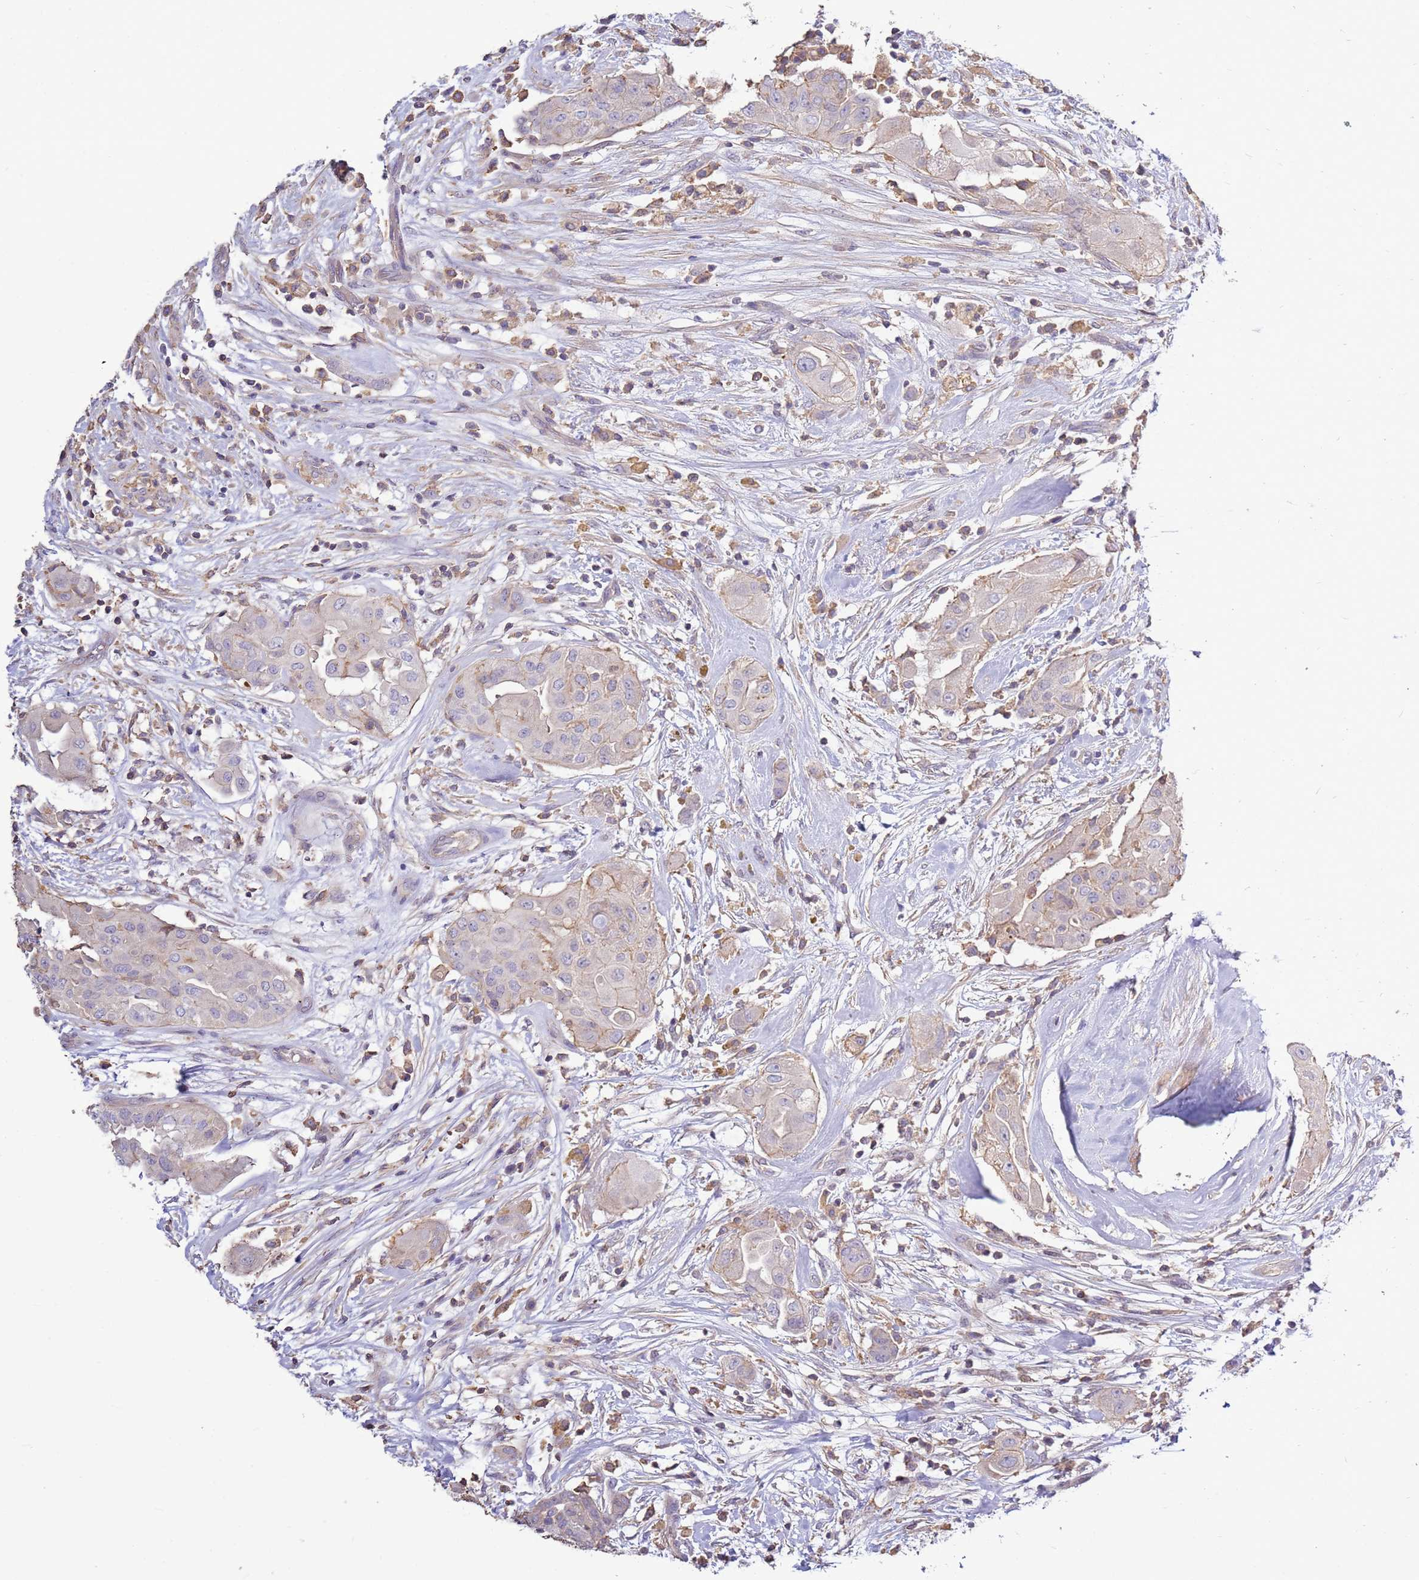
{"staining": {"intensity": "negative", "quantity": "none", "location": "none"}, "tissue": "thyroid cancer", "cell_type": "Tumor cells", "image_type": "cancer", "snomed": [{"axis": "morphology", "description": "Papillary adenocarcinoma, NOS"}, {"axis": "topography", "description": "Thyroid gland"}], "caption": "Thyroid cancer was stained to show a protein in brown. There is no significant staining in tumor cells. Brightfield microscopy of immunohistochemistry (IHC) stained with DAB (brown) and hematoxylin (blue), captured at high magnification.", "gene": "EVA1B", "patient": {"sex": "female", "age": 59}}